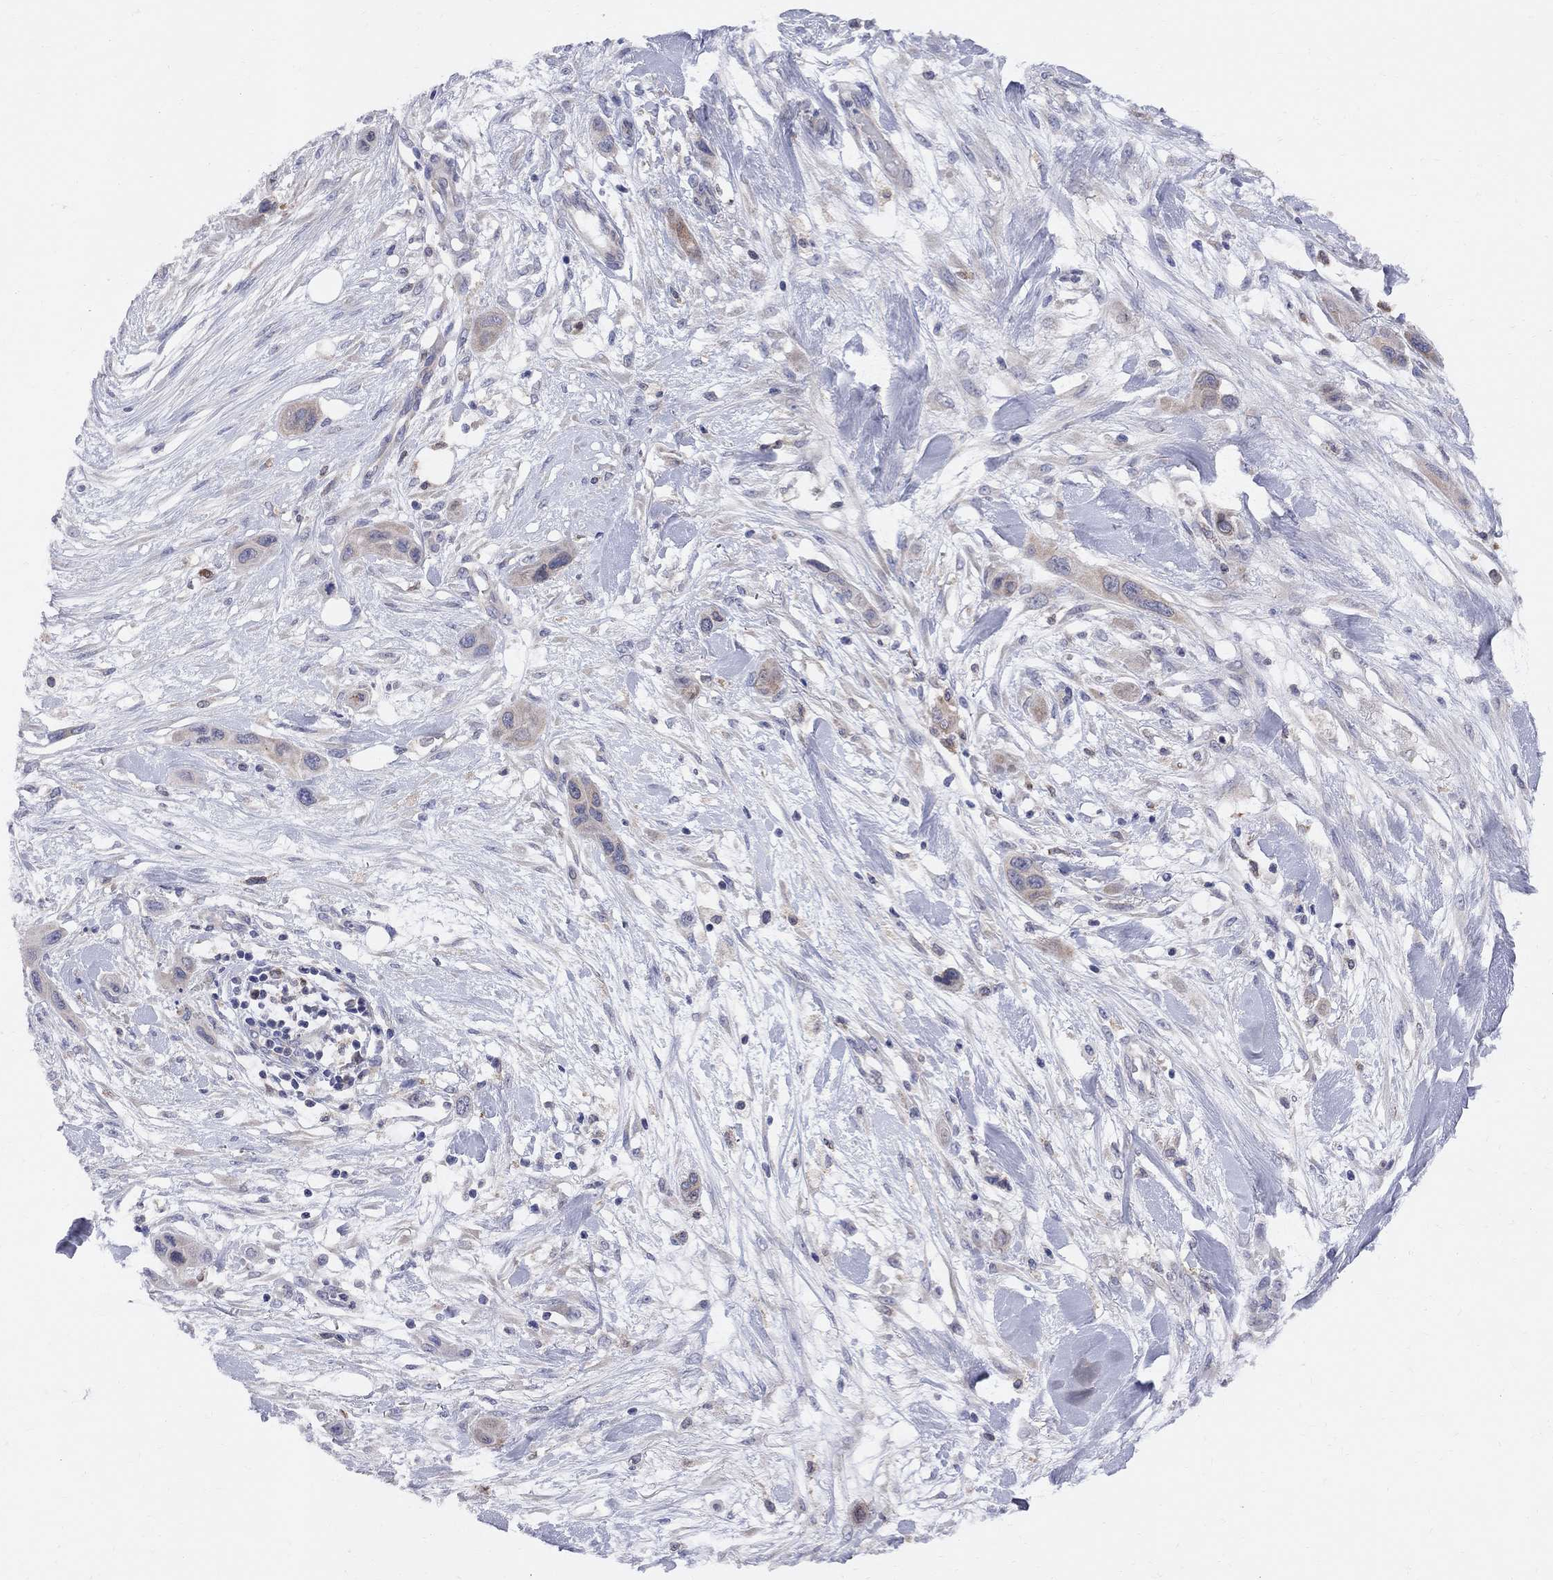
{"staining": {"intensity": "weak", "quantity": "25%-75%", "location": "cytoplasmic/membranous"}, "tissue": "skin cancer", "cell_type": "Tumor cells", "image_type": "cancer", "snomed": [{"axis": "morphology", "description": "Squamous cell carcinoma, NOS"}, {"axis": "topography", "description": "Skin"}], "caption": "Brown immunohistochemical staining in skin cancer displays weak cytoplasmic/membranous expression in approximately 25%-75% of tumor cells.", "gene": "CNOT11", "patient": {"sex": "male", "age": 79}}